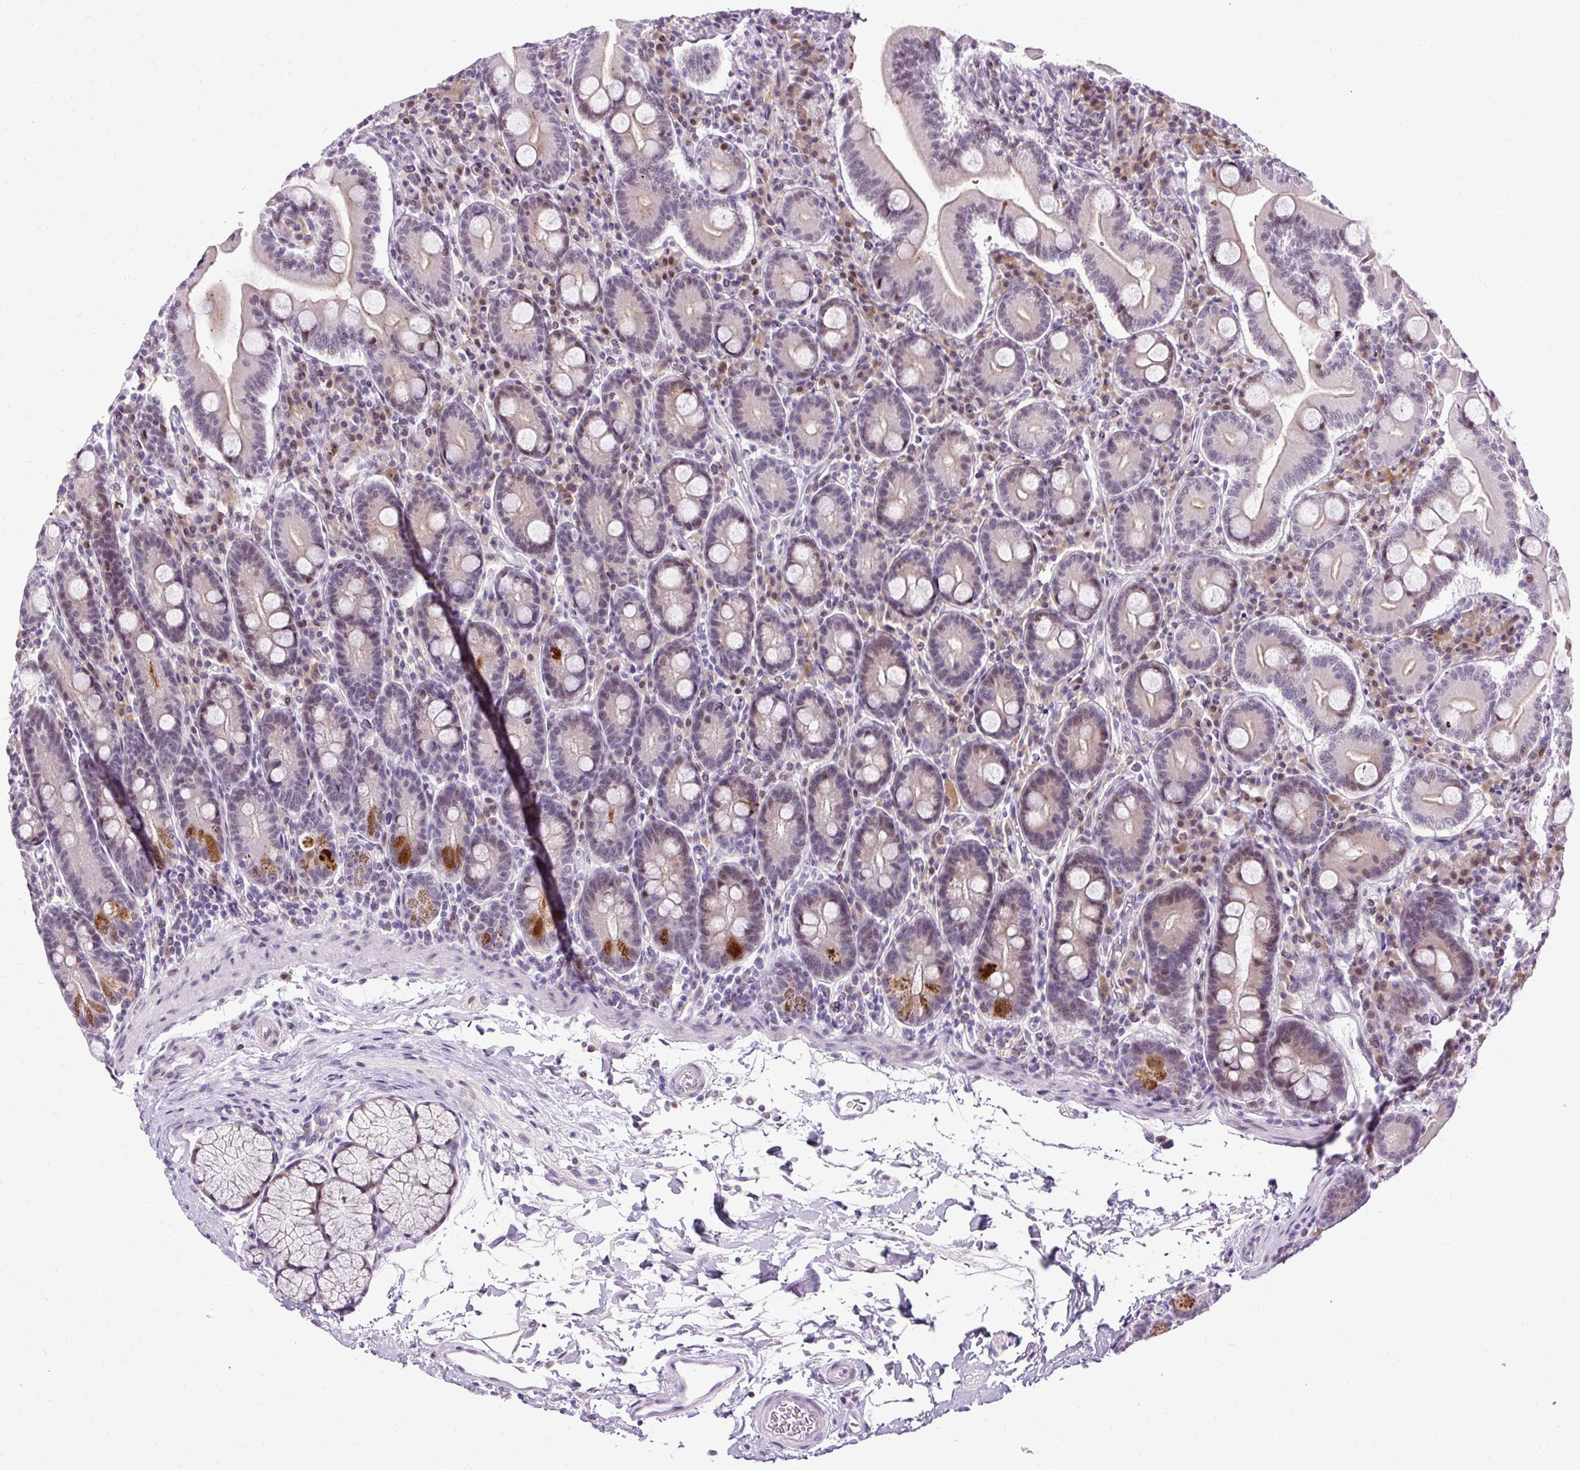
{"staining": {"intensity": "moderate", "quantity": "25%-75%", "location": "cytoplasmic/membranous,nuclear"}, "tissue": "duodenum", "cell_type": "Glandular cells", "image_type": "normal", "snomed": [{"axis": "morphology", "description": "Normal tissue, NOS"}, {"axis": "topography", "description": "Duodenum"}], "caption": "The micrograph displays a brown stain indicating the presence of a protein in the cytoplasmic/membranous,nuclear of glandular cells in duodenum.", "gene": "ARHGEF18", "patient": {"sex": "male", "age": 35}}